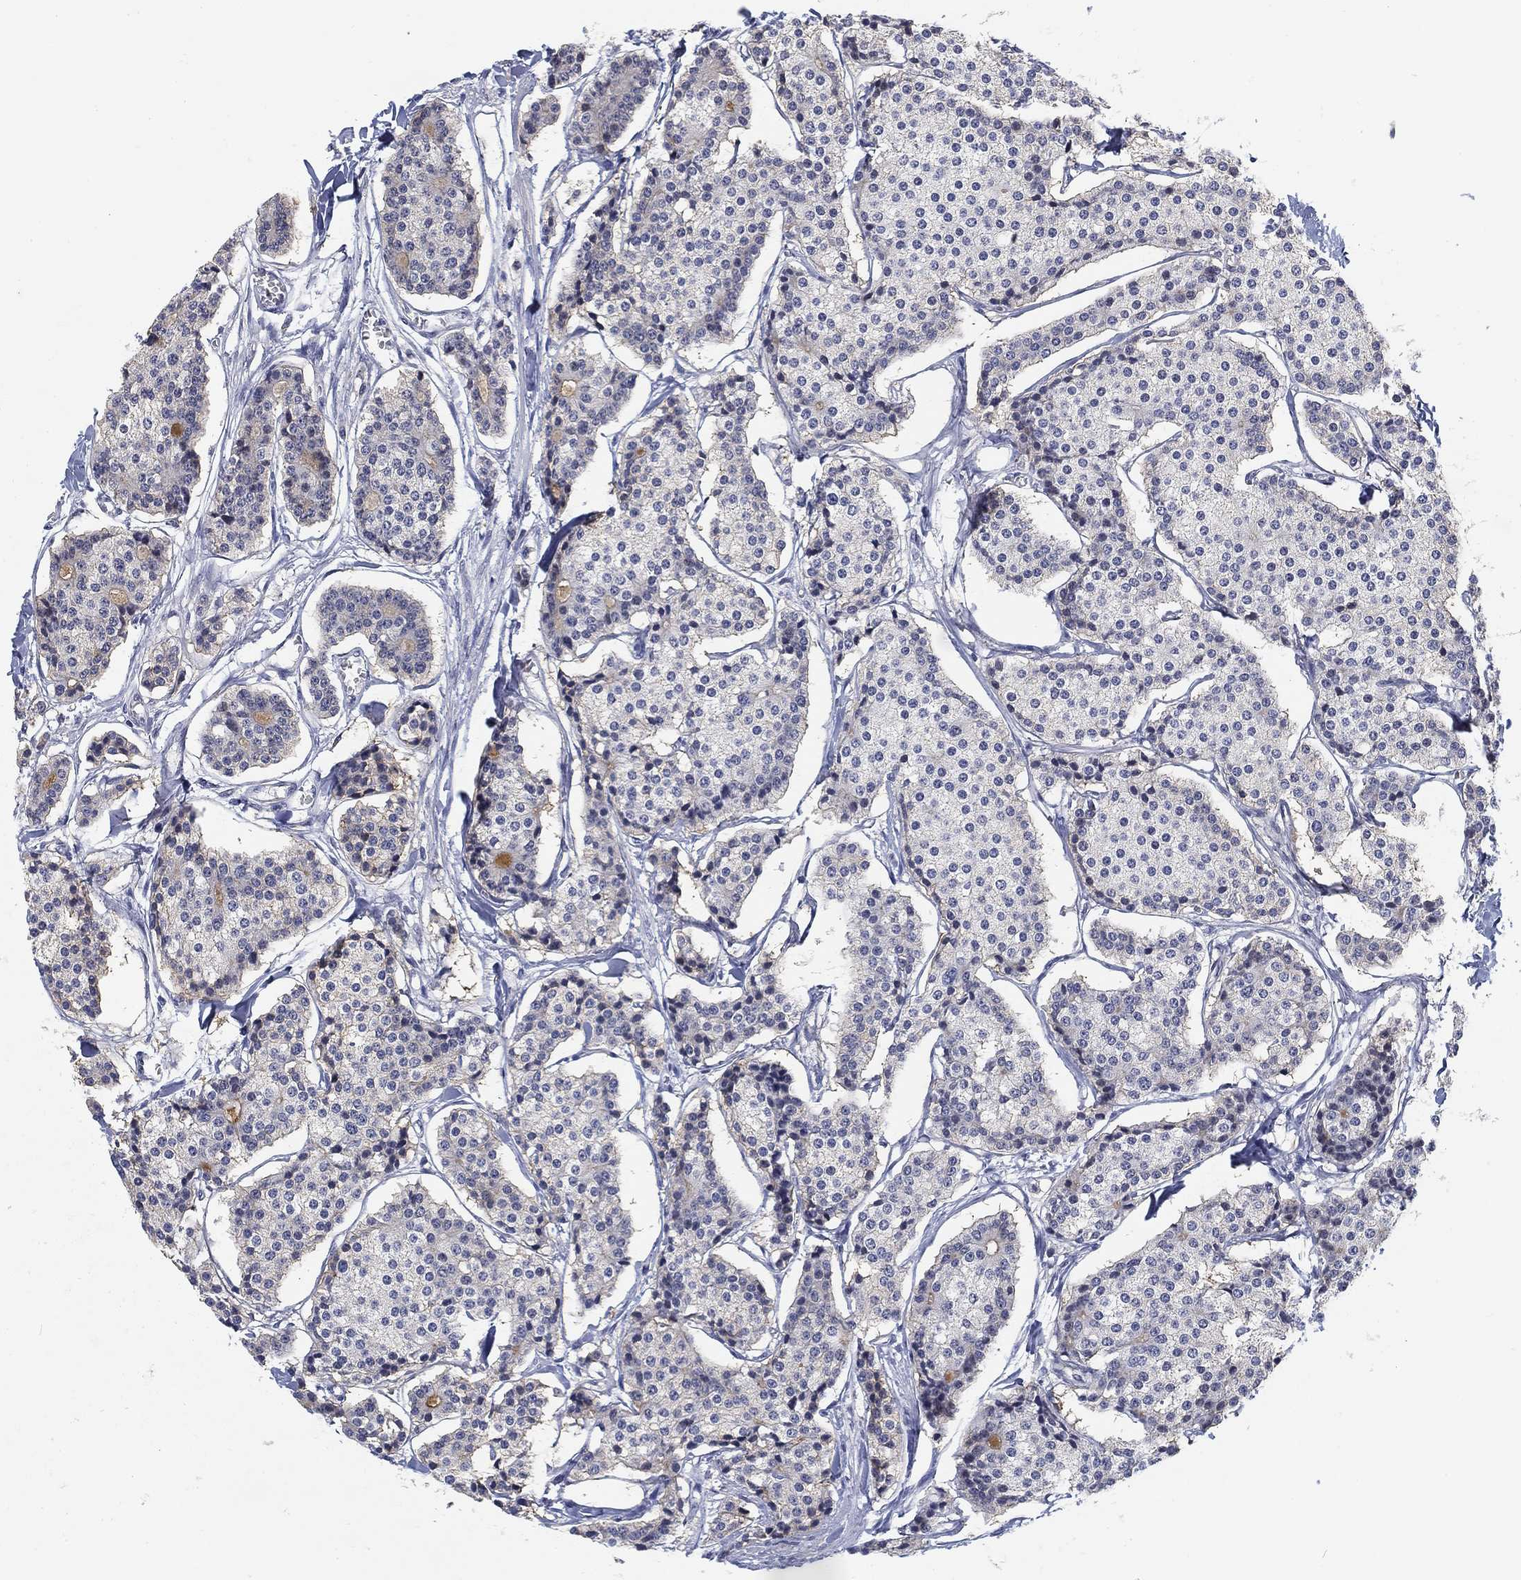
{"staining": {"intensity": "negative", "quantity": "none", "location": "none"}, "tissue": "carcinoid", "cell_type": "Tumor cells", "image_type": "cancer", "snomed": [{"axis": "morphology", "description": "Carcinoid, malignant, NOS"}, {"axis": "topography", "description": "Small intestine"}], "caption": "An immunohistochemistry micrograph of malignant carcinoid is shown. There is no staining in tumor cells of malignant carcinoid.", "gene": "SLC2A5", "patient": {"sex": "female", "age": 65}}